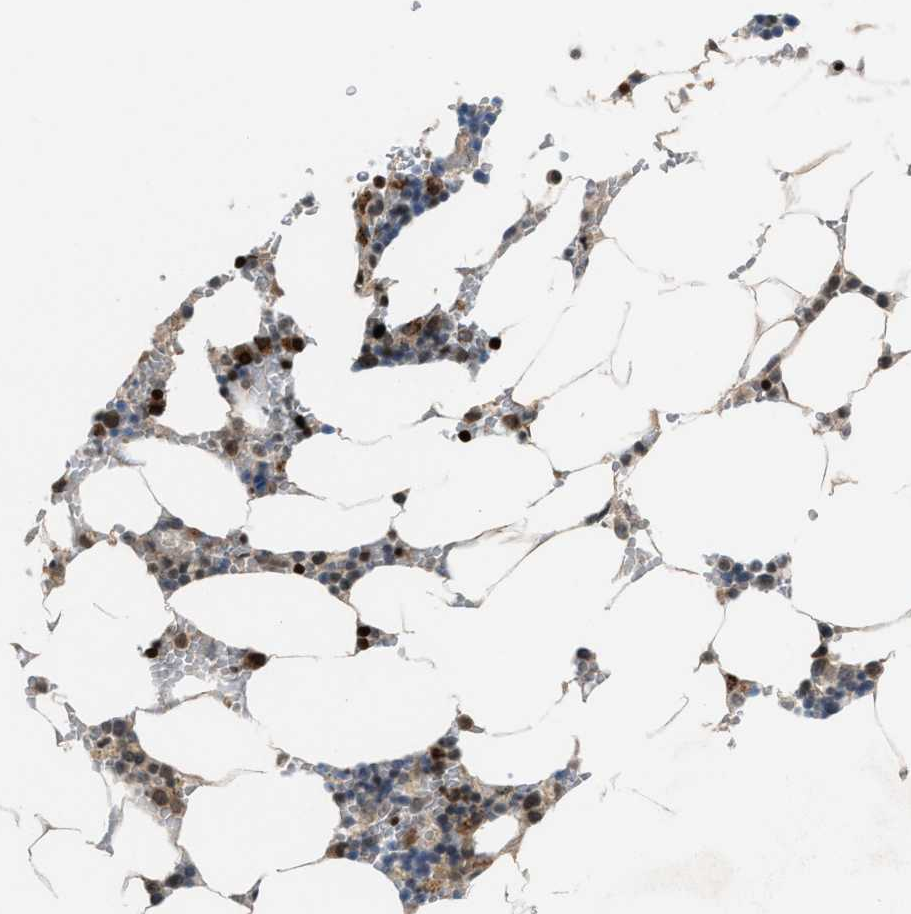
{"staining": {"intensity": "moderate", "quantity": "<25%", "location": "cytoplasmic/membranous,nuclear"}, "tissue": "bone marrow", "cell_type": "Hematopoietic cells", "image_type": "normal", "snomed": [{"axis": "morphology", "description": "Normal tissue, NOS"}, {"axis": "topography", "description": "Bone marrow"}], "caption": "An image showing moderate cytoplasmic/membranous,nuclear positivity in approximately <25% of hematopoietic cells in benign bone marrow, as visualized by brown immunohistochemical staining.", "gene": "ZNF276", "patient": {"sex": "male", "age": 70}}